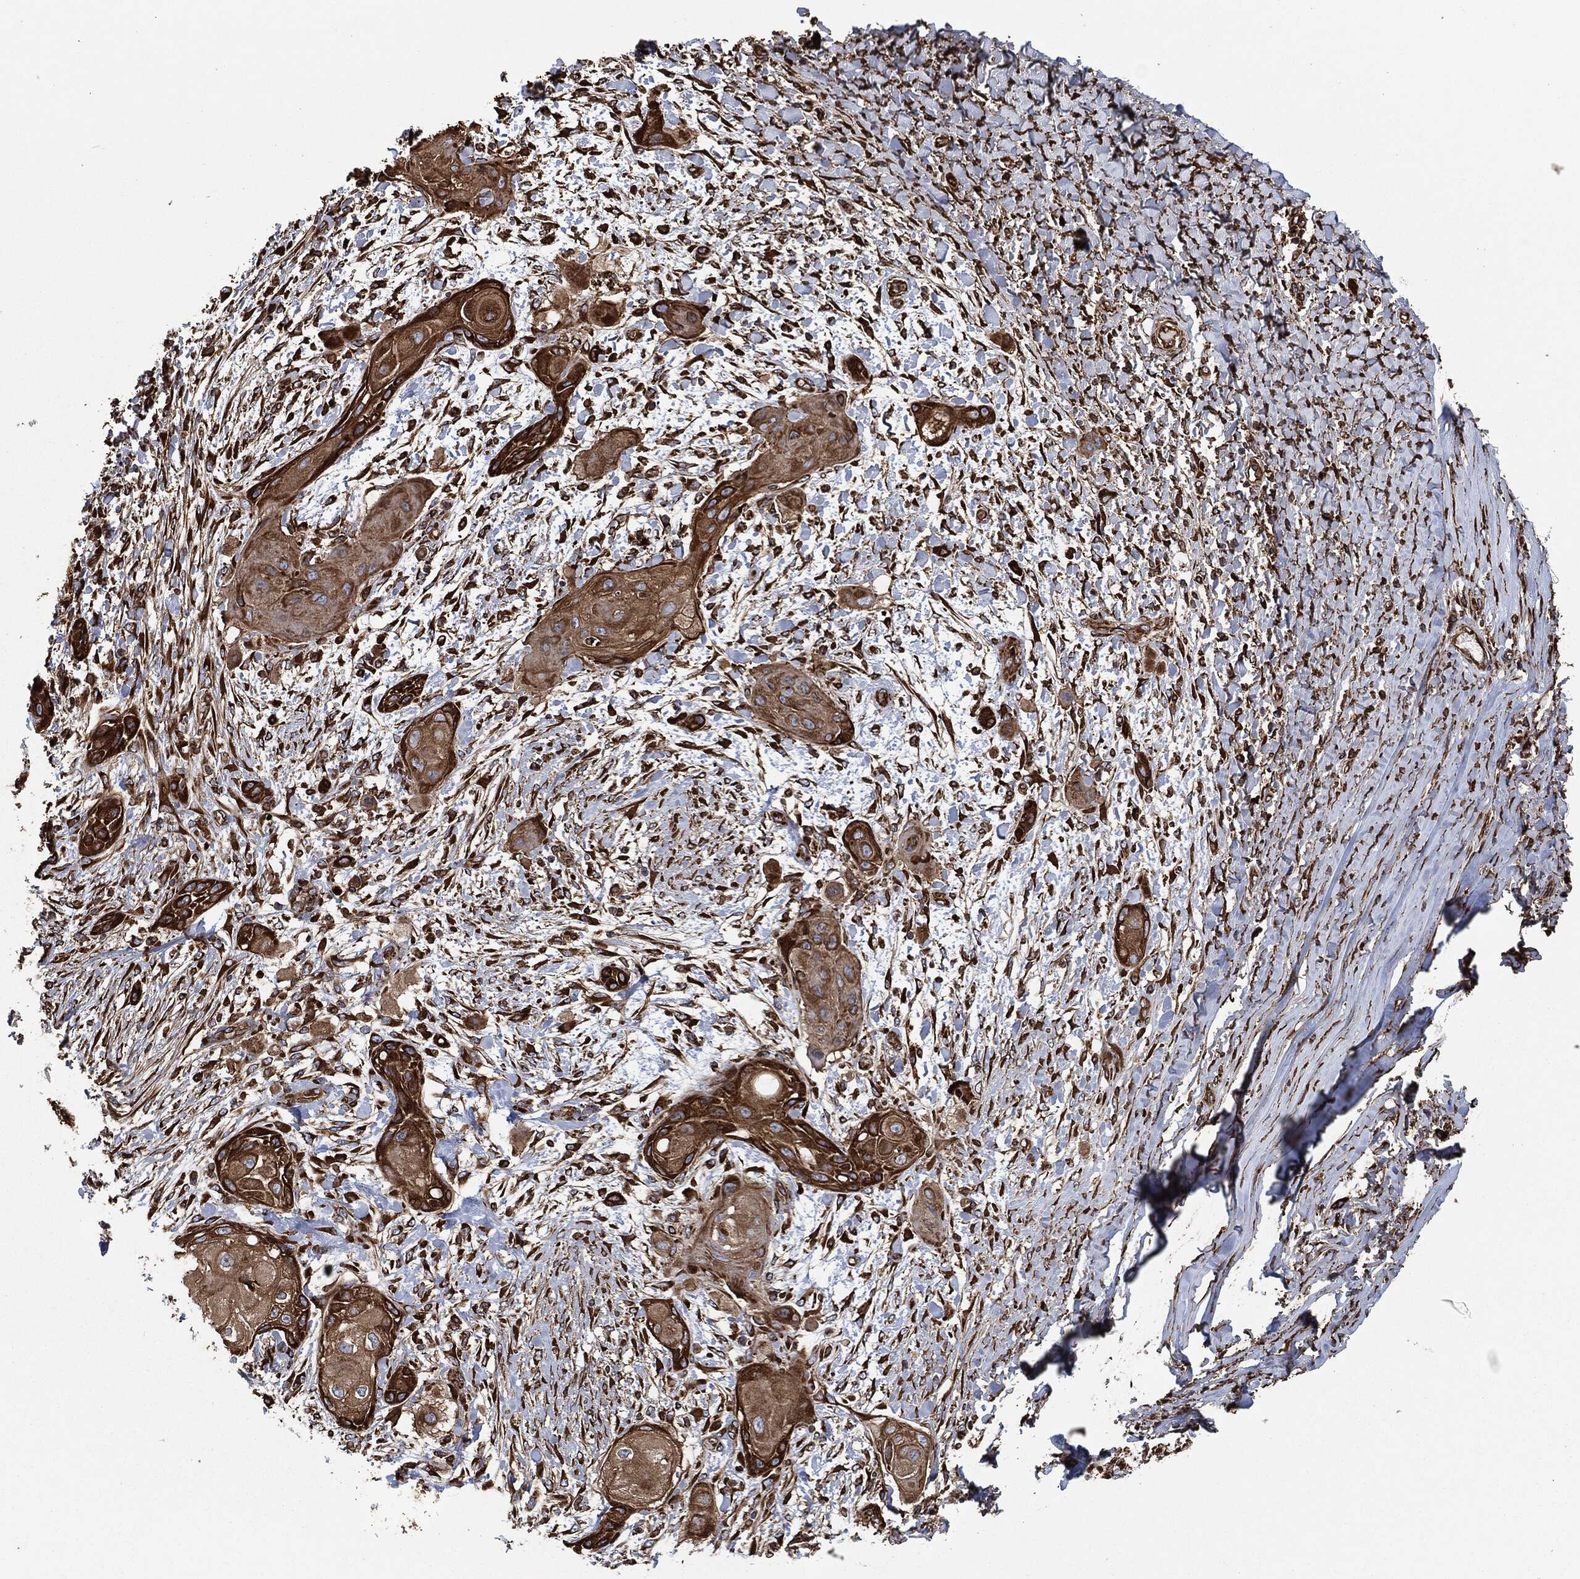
{"staining": {"intensity": "strong", "quantity": ">75%", "location": "cytoplasmic/membranous"}, "tissue": "skin cancer", "cell_type": "Tumor cells", "image_type": "cancer", "snomed": [{"axis": "morphology", "description": "Squamous cell carcinoma, NOS"}, {"axis": "topography", "description": "Skin"}], "caption": "This is a histology image of immunohistochemistry staining of skin cancer, which shows strong positivity in the cytoplasmic/membranous of tumor cells.", "gene": "AMFR", "patient": {"sex": "male", "age": 62}}